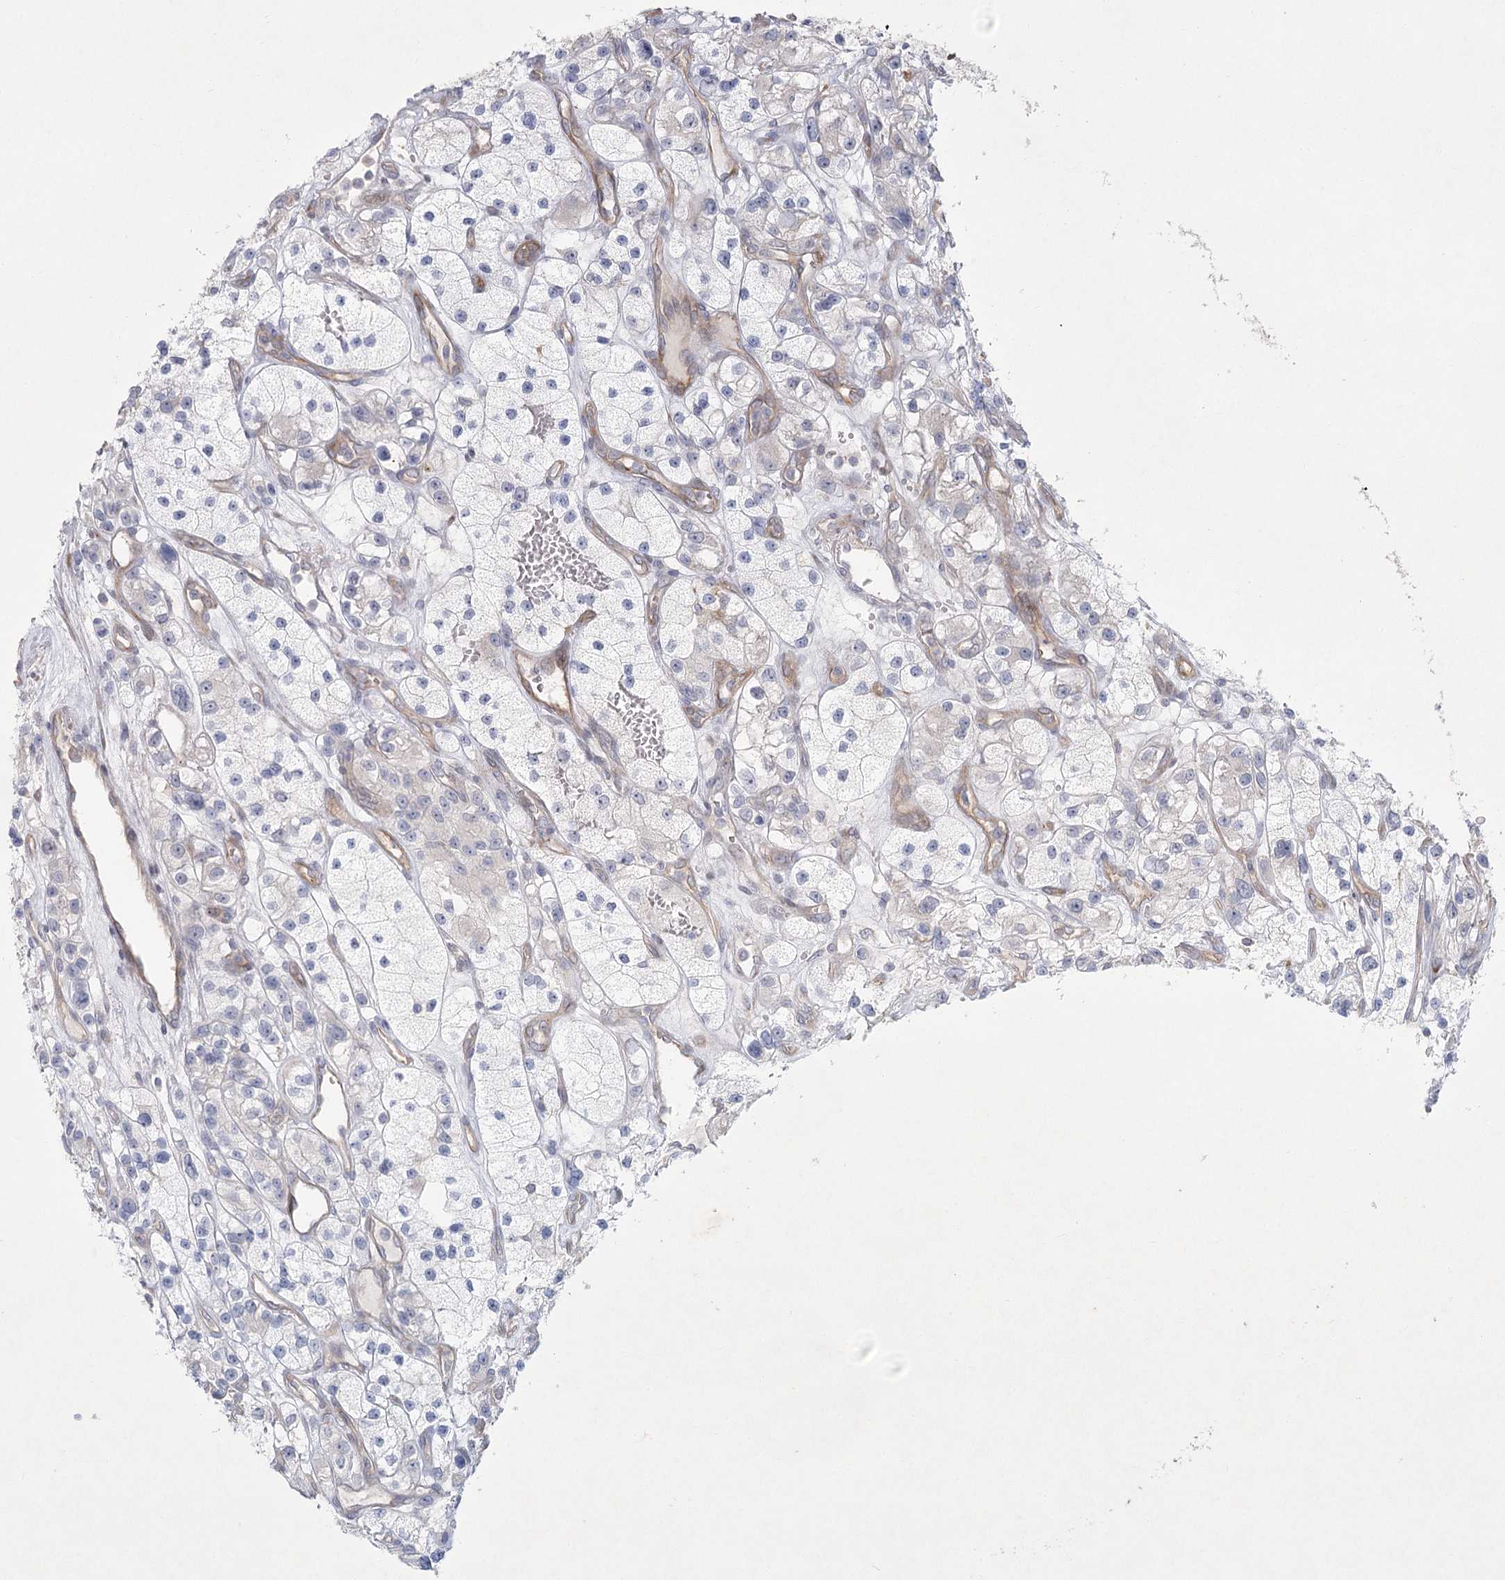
{"staining": {"intensity": "negative", "quantity": "none", "location": "none"}, "tissue": "renal cancer", "cell_type": "Tumor cells", "image_type": "cancer", "snomed": [{"axis": "morphology", "description": "Adenocarcinoma, NOS"}, {"axis": "topography", "description": "Kidney"}], "caption": "Immunohistochemistry (IHC) of human adenocarcinoma (renal) exhibits no staining in tumor cells.", "gene": "FAM110C", "patient": {"sex": "female", "age": 57}}